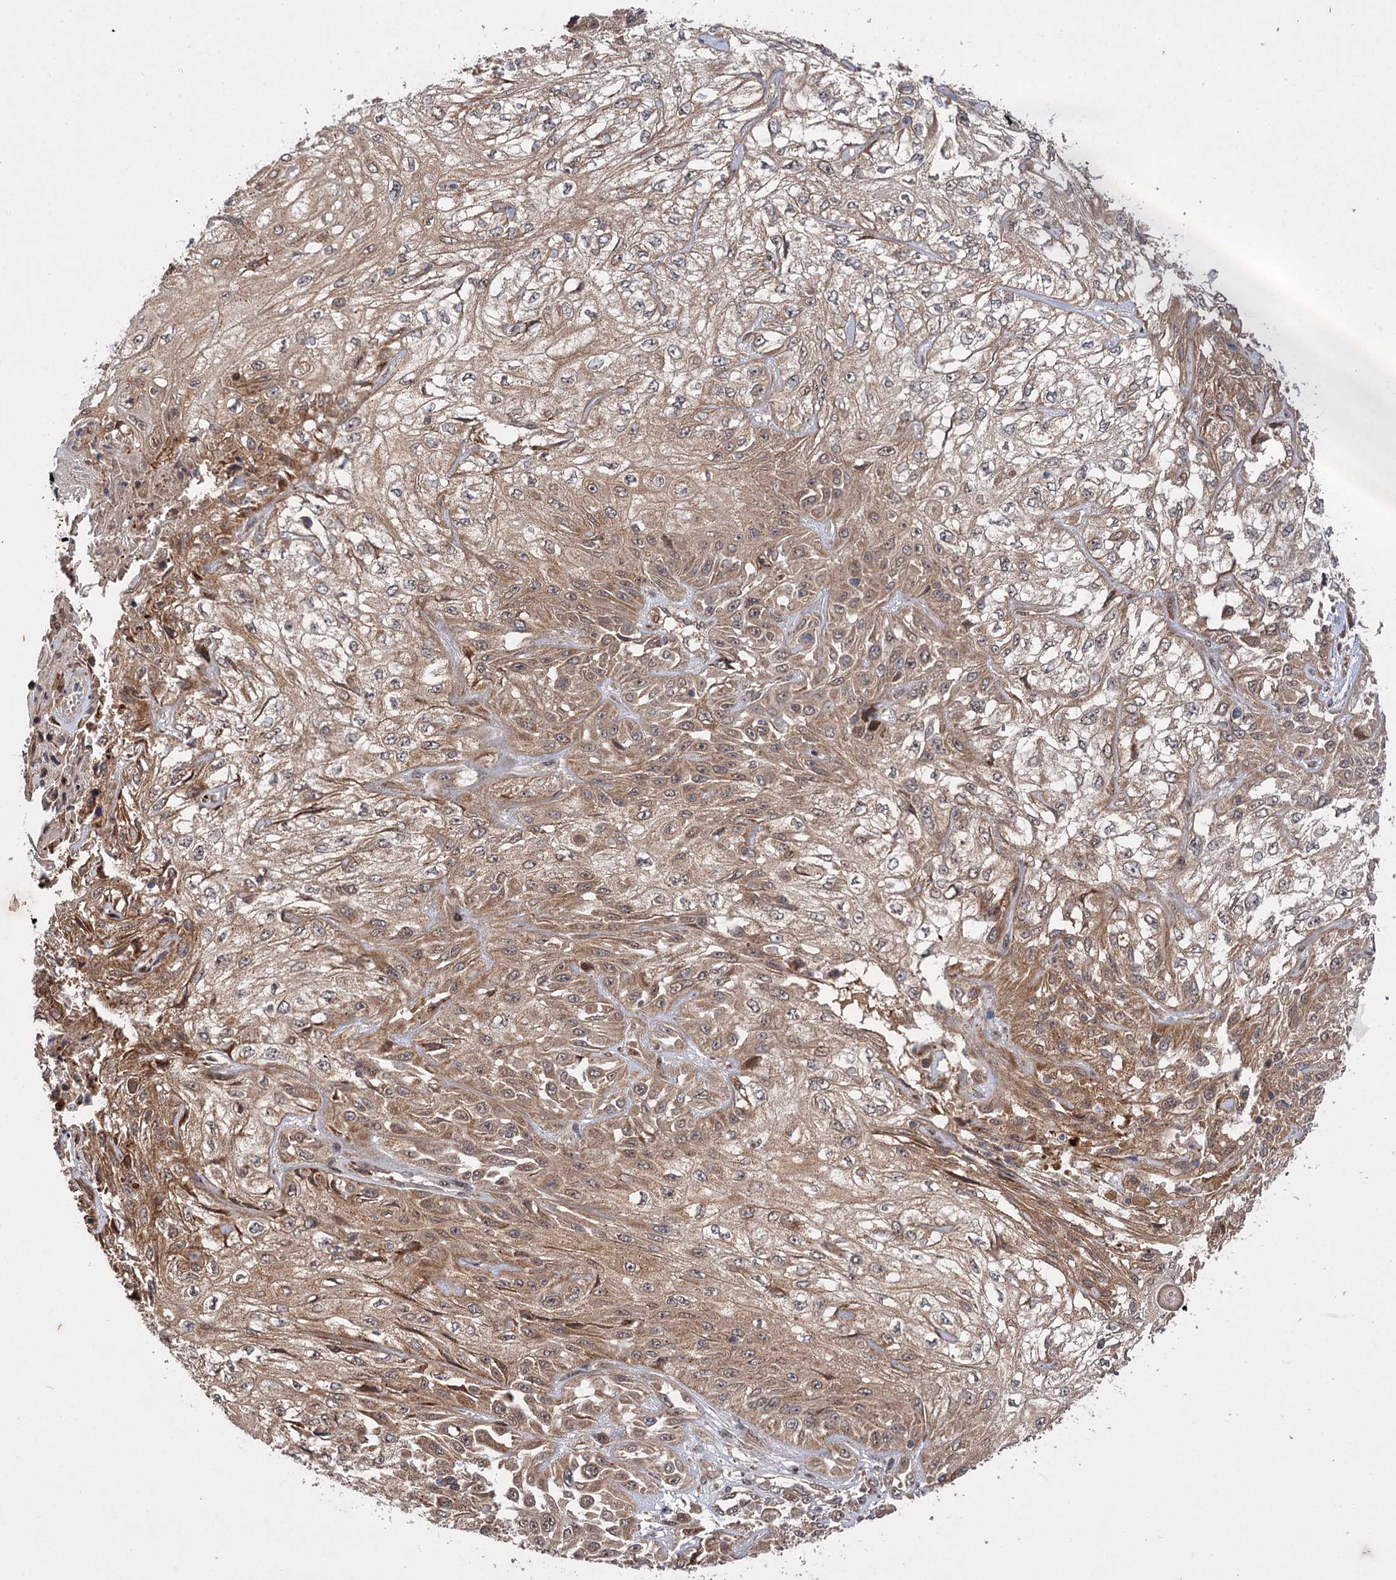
{"staining": {"intensity": "moderate", "quantity": ">75%", "location": "cytoplasmic/membranous"}, "tissue": "skin cancer", "cell_type": "Tumor cells", "image_type": "cancer", "snomed": [{"axis": "morphology", "description": "Squamous cell carcinoma, NOS"}, {"axis": "morphology", "description": "Squamous cell carcinoma, metastatic, NOS"}, {"axis": "topography", "description": "Skin"}, {"axis": "topography", "description": "Lymph node"}], "caption": "Human skin squamous cell carcinoma stained with a brown dye demonstrates moderate cytoplasmic/membranous positive expression in about >75% of tumor cells.", "gene": "FBXW8", "patient": {"sex": "male", "age": 75}}